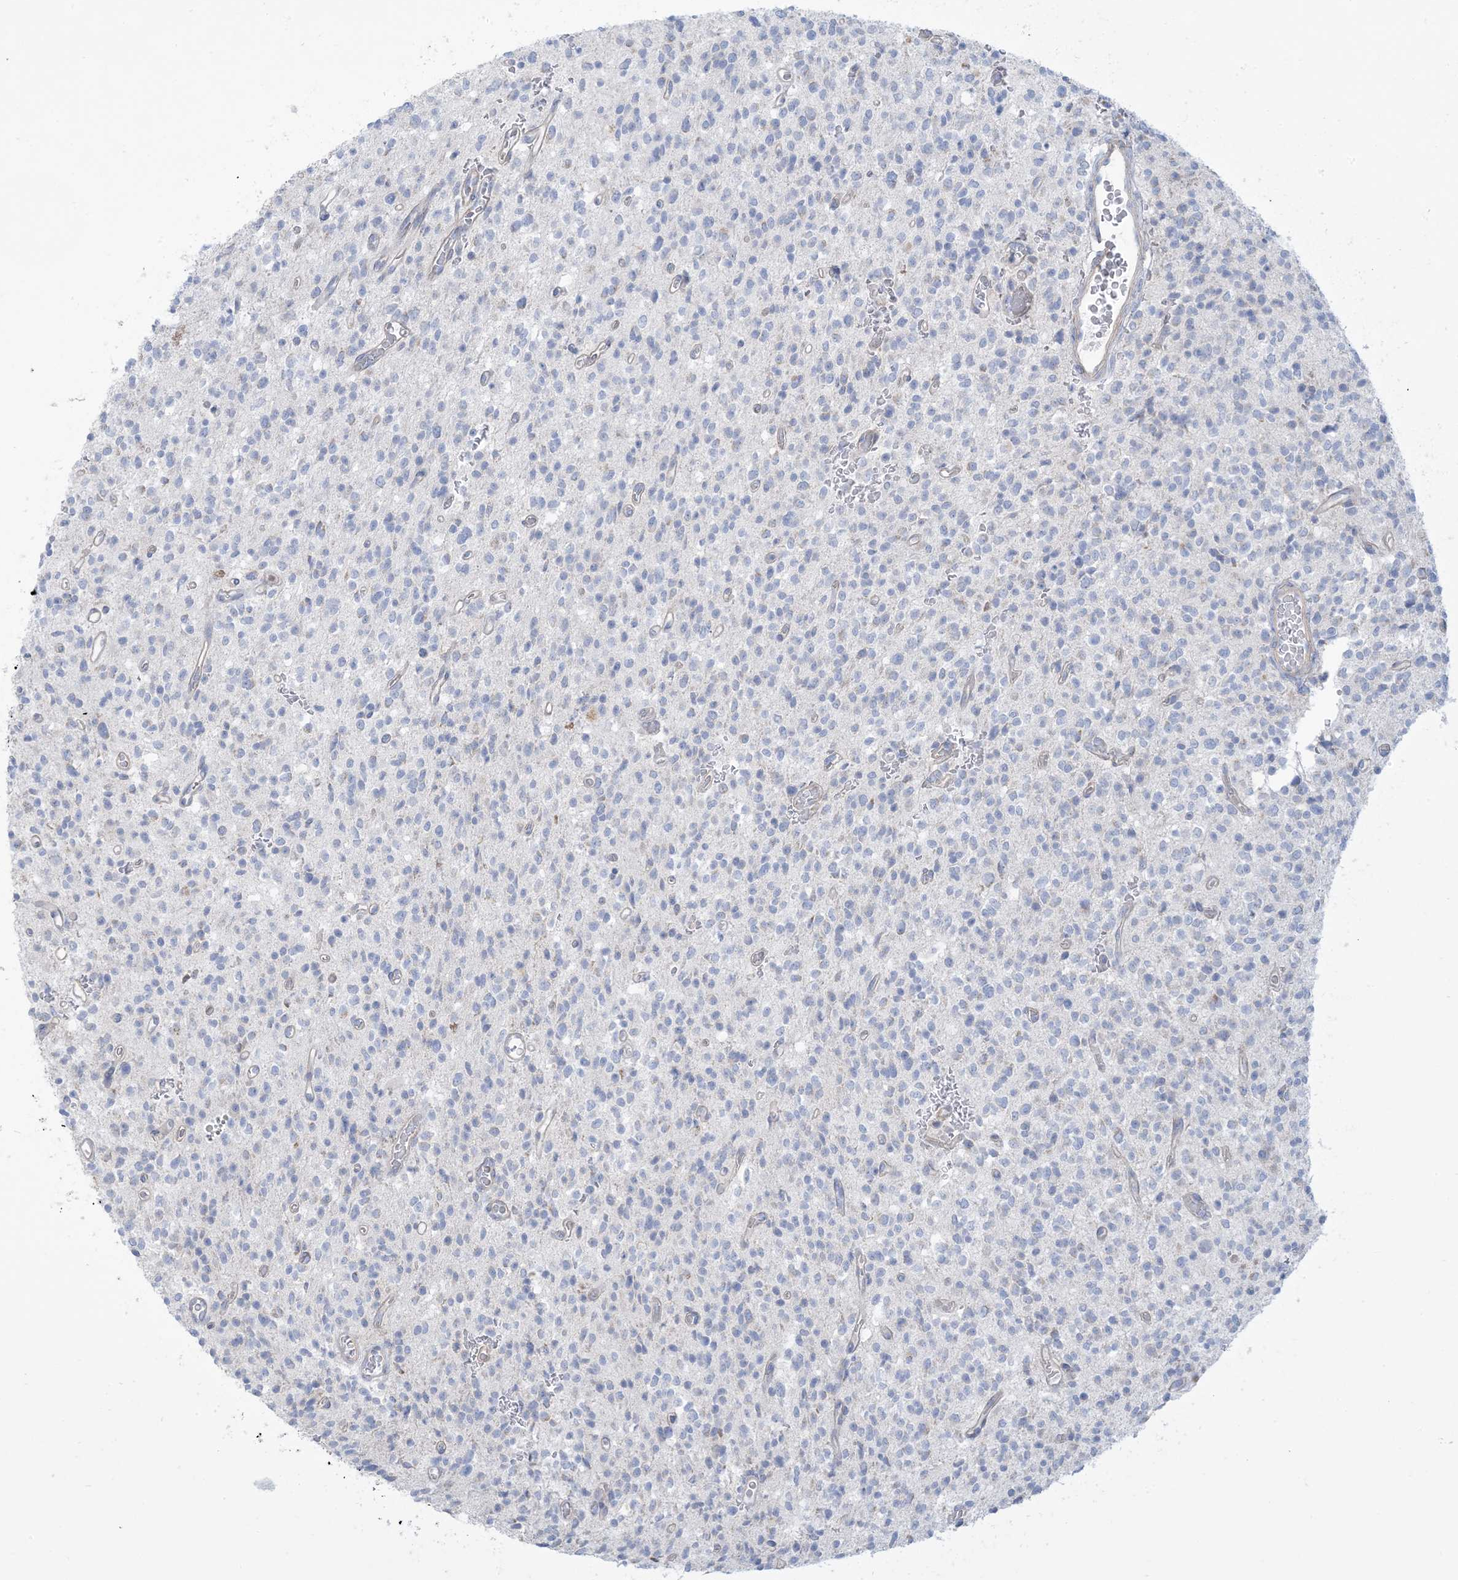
{"staining": {"intensity": "negative", "quantity": "none", "location": "none"}, "tissue": "glioma", "cell_type": "Tumor cells", "image_type": "cancer", "snomed": [{"axis": "morphology", "description": "Glioma, malignant, High grade"}, {"axis": "topography", "description": "Brain"}], "caption": "Glioma was stained to show a protein in brown. There is no significant staining in tumor cells.", "gene": "MTHFD2L", "patient": {"sex": "male", "age": 34}}